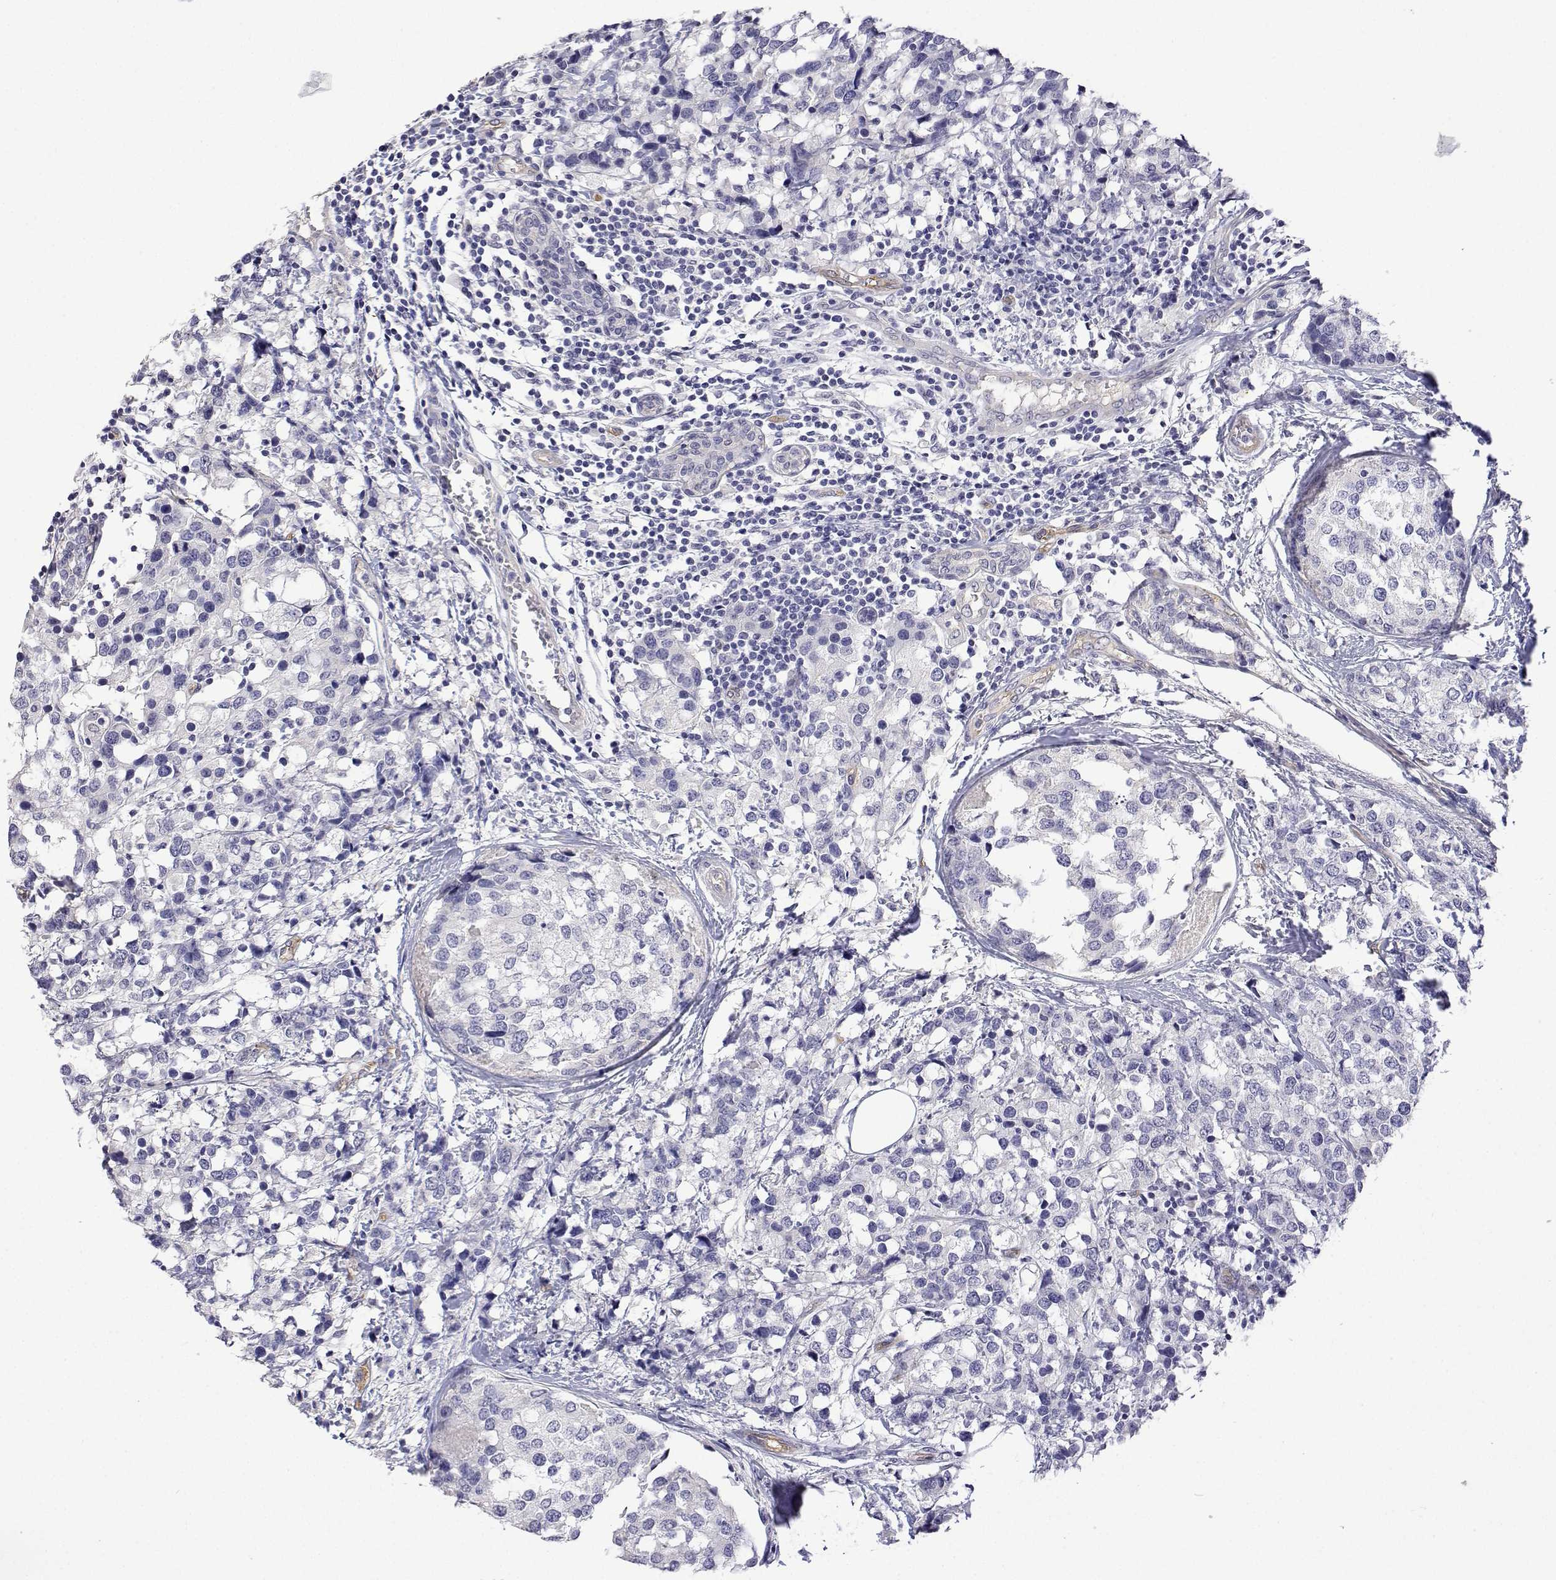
{"staining": {"intensity": "negative", "quantity": "none", "location": "none"}, "tissue": "breast cancer", "cell_type": "Tumor cells", "image_type": "cancer", "snomed": [{"axis": "morphology", "description": "Lobular carcinoma"}, {"axis": "topography", "description": "Breast"}], "caption": "Immunohistochemistry image of breast cancer stained for a protein (brown), which displays no expression in tumor cells. (Brightfield microscopy of DAB (3,3'-diaminobenzidine) immunohistochemistry at high magnification).", "gene": "PLCB1", "patient": {"sex": "female", "age": 59}}